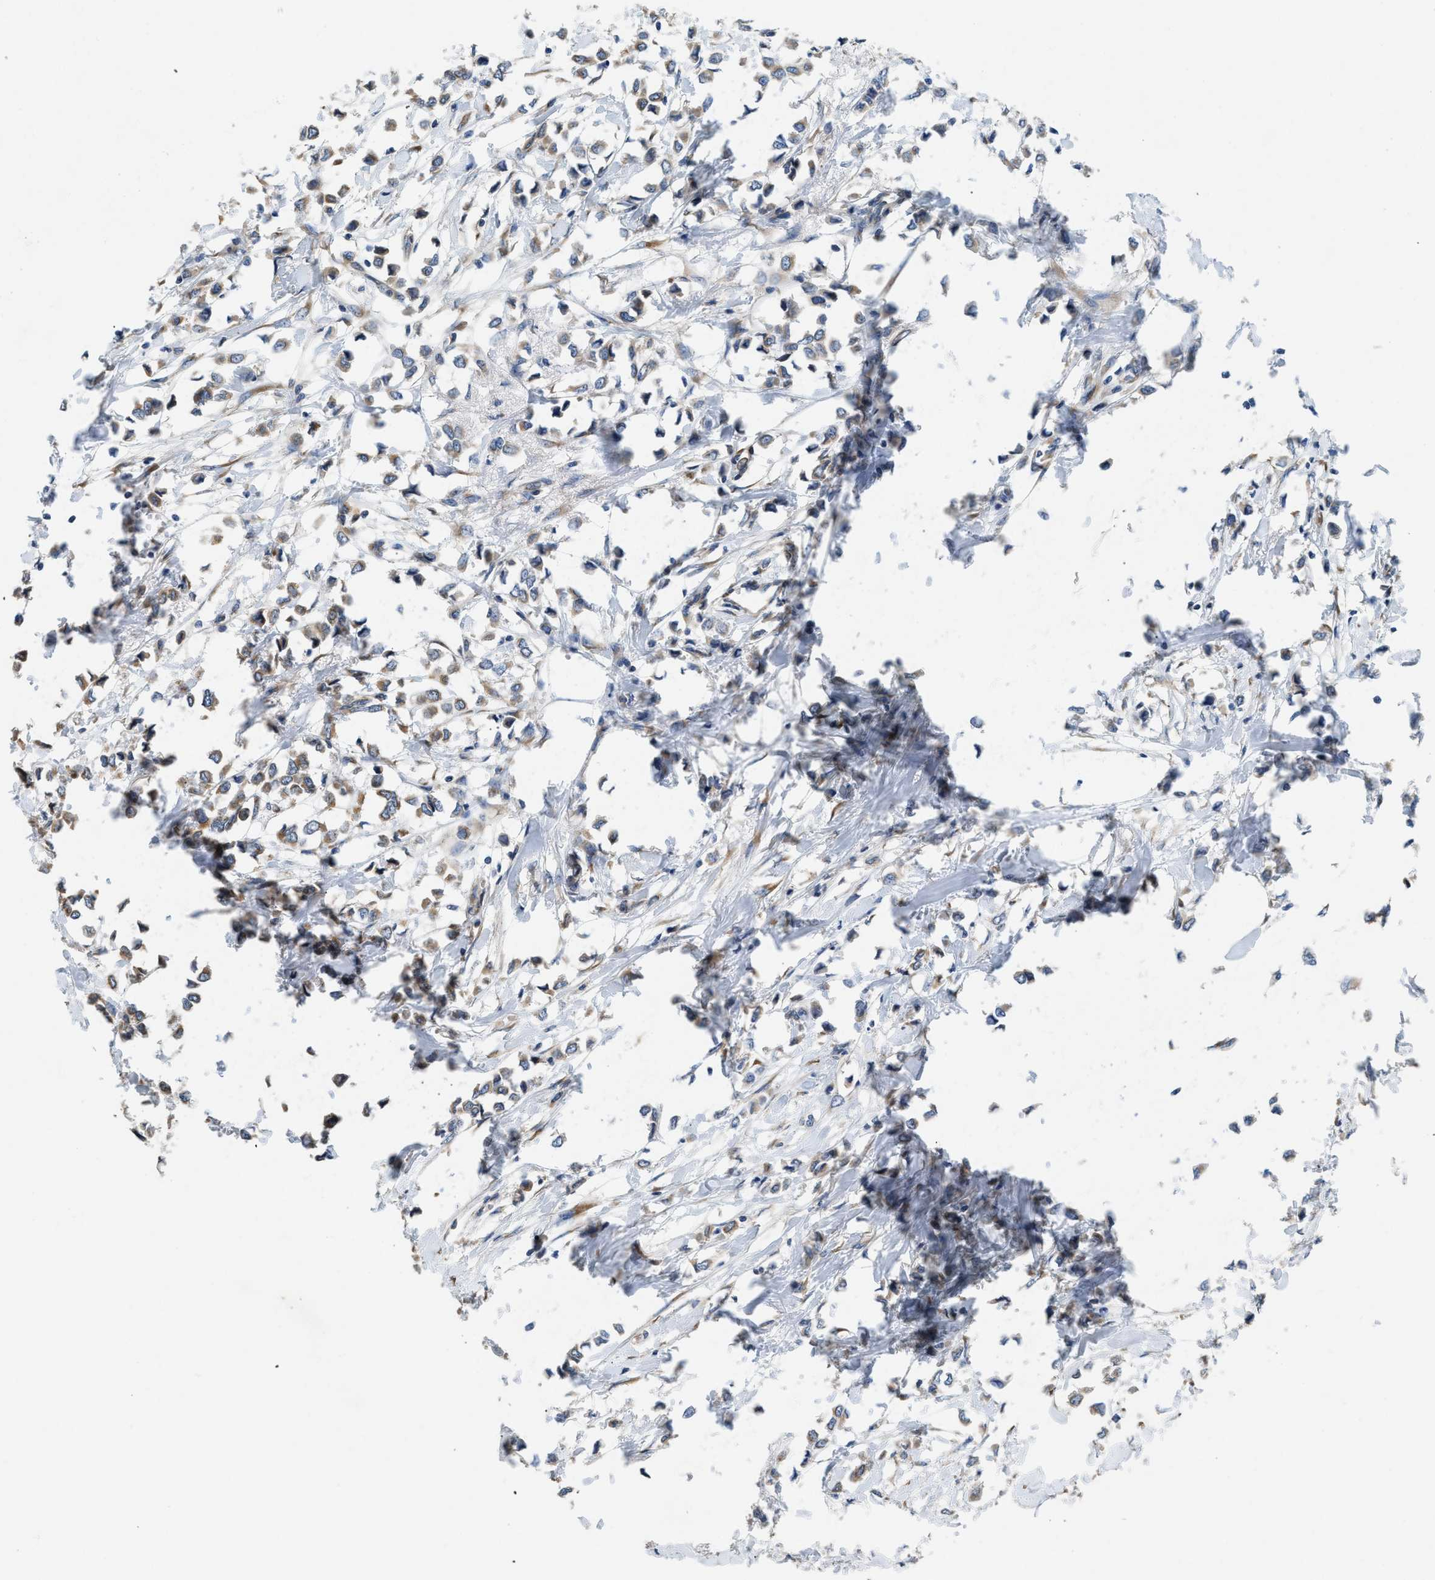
{"staining": {"intensity": "weak", "quantity": ">75%", "location": "cytoplasmic/membranous"}, "tissue": "breast cancer", "cell_type": "Tumor cells", "image_type": "cancer", "snomed": [{"axis": "morphology", "description": "Lobular carcinoma"}, {"axis": "topography", "description": "Breast"}], "caption": "An image of lobular carcinoma (breast) stained for a protein displays weak cytoplasmic/membranous brown staining in tumor cells. Using DAB (3,3'-diaminobenzidine) (brown) and hematoxylin (blue) stains, captured at high magnification using brightfield microscopy.", "gene": "GGCX", "patient": {"sex": "female", "age": 51}}